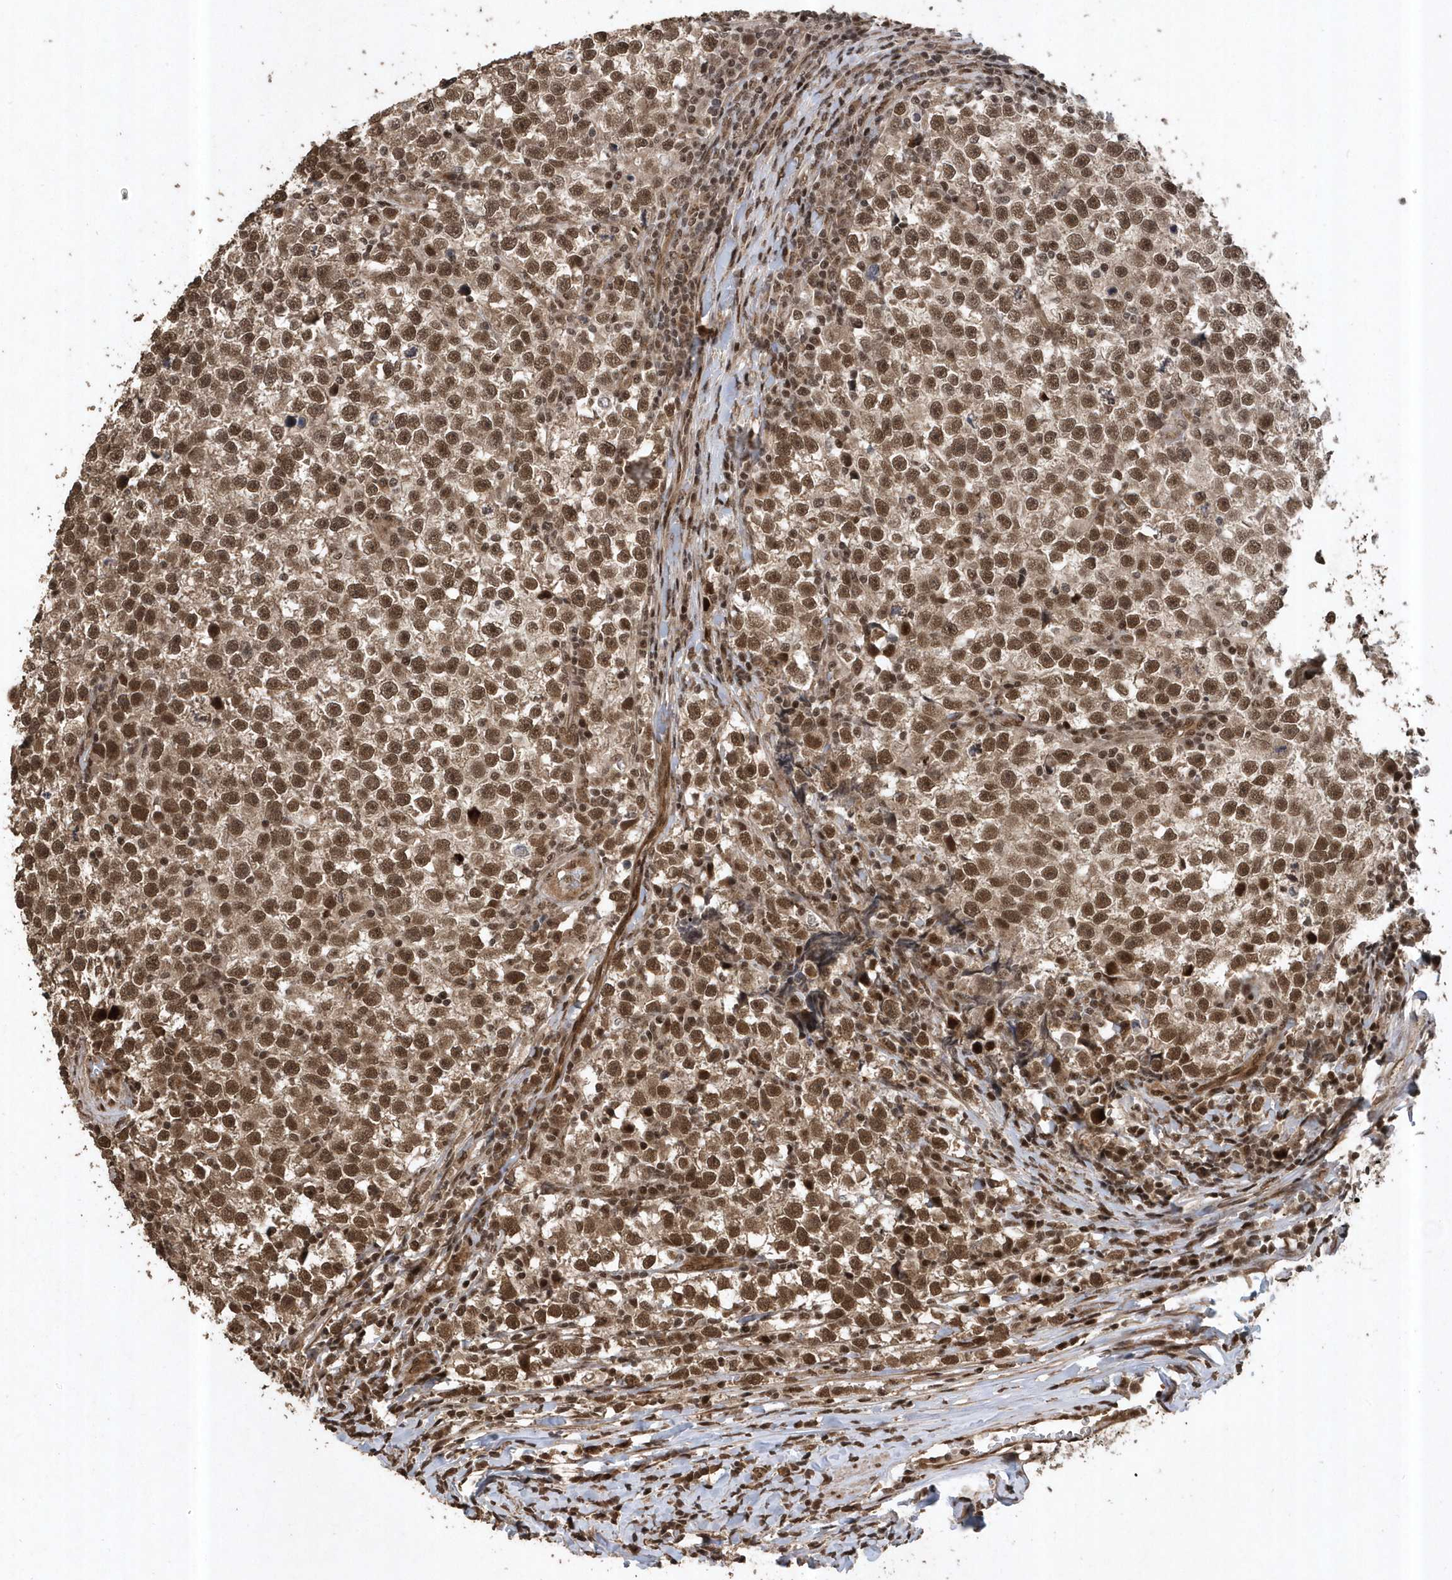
{"staining": {"intensity": "moderate", "quantity": ">75%", "location": "cytoplasmic/membranous,nuclear"}, "tissue": "testis cancer", "cell_type": "Tumor cells", "image_type": "cancer", "snomed": [{"axis": "morphology", "description": "Normal tissue, NOS"}, {"axis": "morphology", "description": "Seminoma, NOS"}, {"axis": "topography", "description": "Testis"}], "caption": "This histopathology image shows immunohistochemistry staining of testis cancer (seminoma), with medium moderate cytoplasmic/membranous and nuclear expression in about >75% of tumor cells.", "gene": "INTS12", "patient": {"sex": "male", "age": 43}}